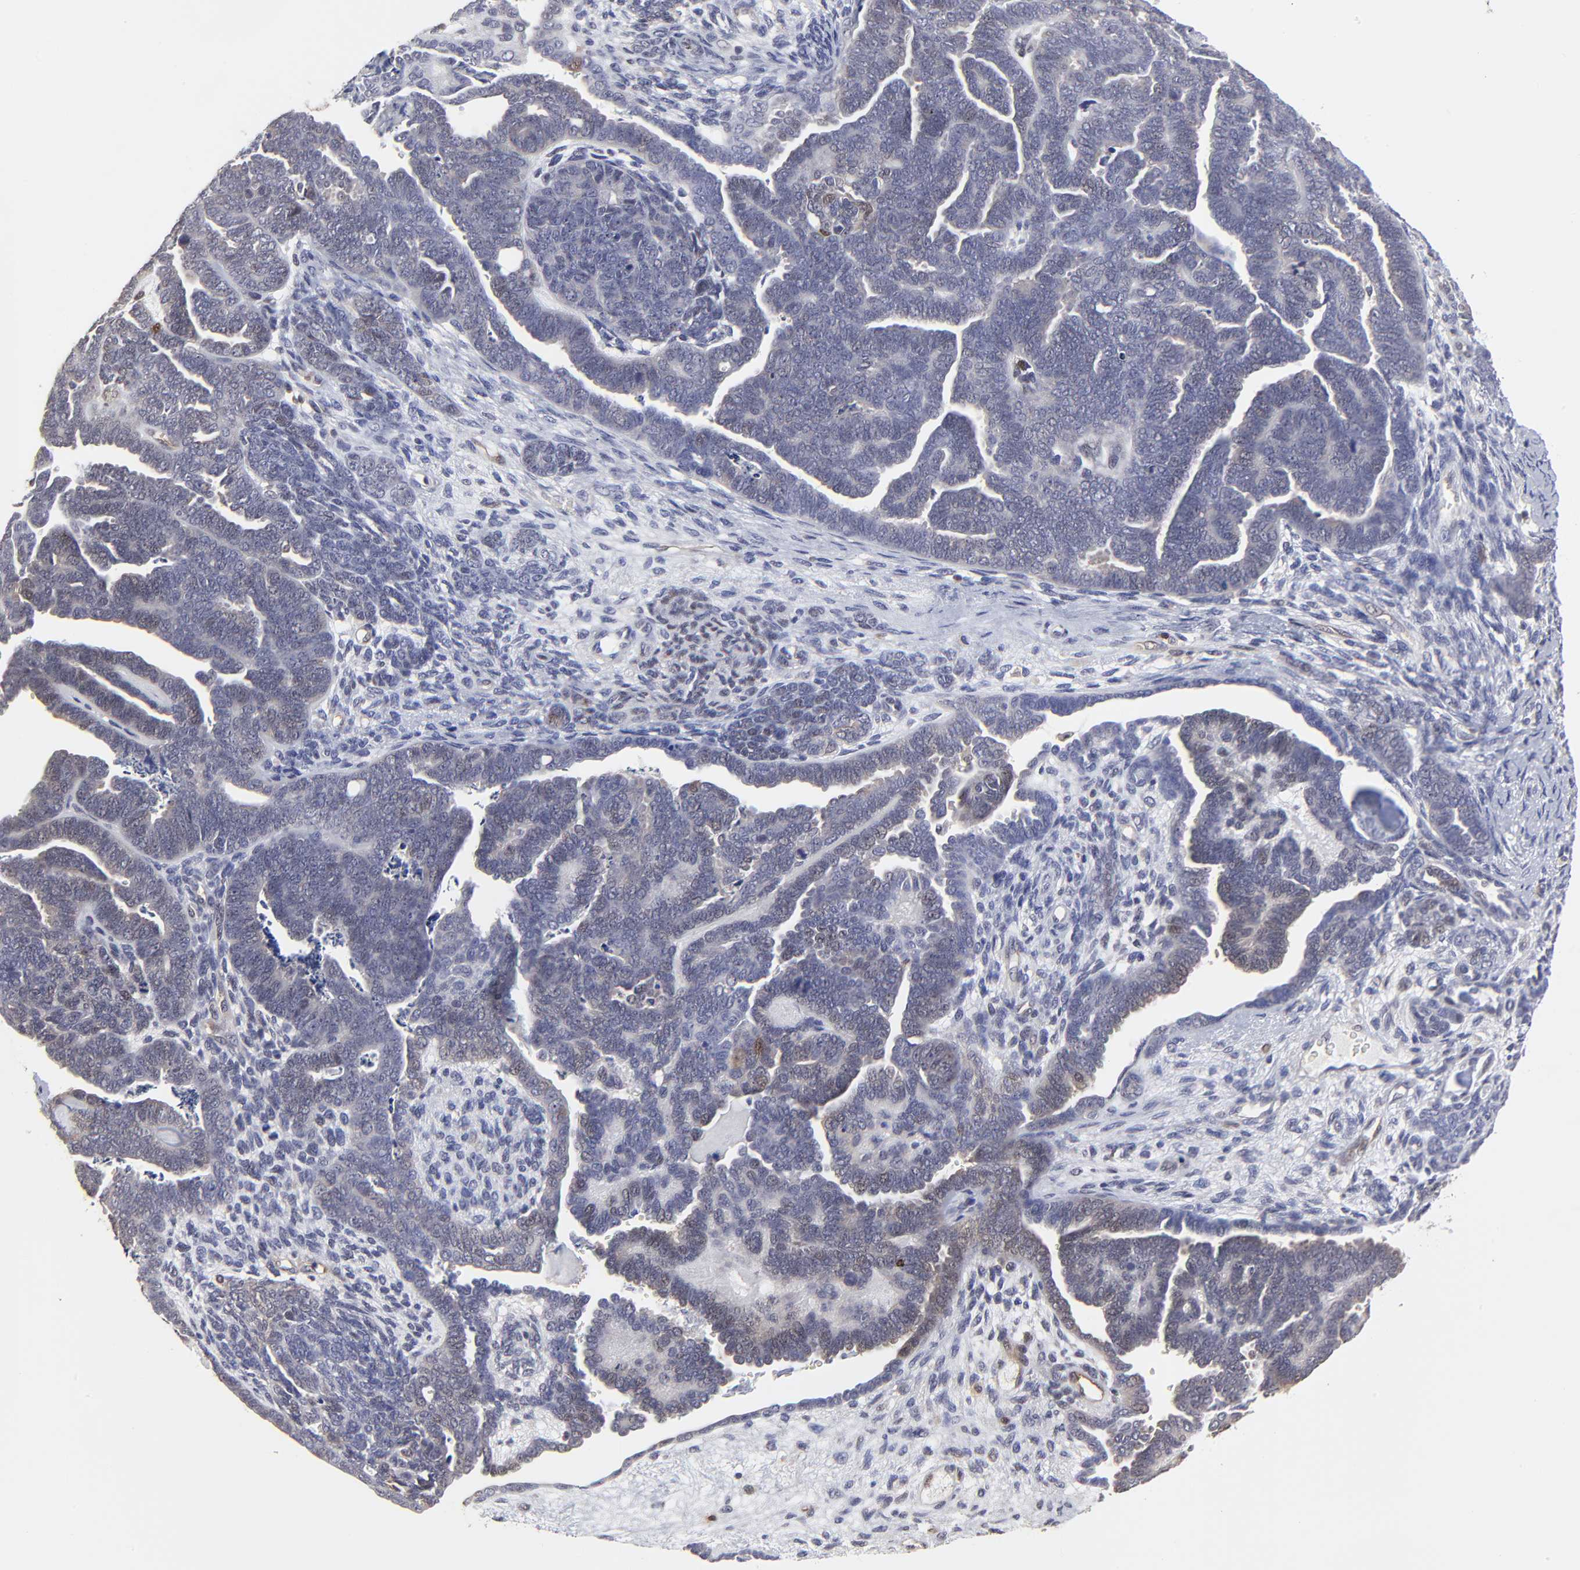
{"staining": {"intensity": "negative", "quantity": "none", "location": "none"}, "tissue": "endometrial cancer", "cell_type": "Tumor cells", "image_type": "cancer", "snomed": [{"axis": "morphology", "description": "Neoplasm, malignant, NOS"}, {"axis": "topography", "description": "Endometrium"}], "caption": "IHC micrograph of endometrial cancer (neoplasm (malignant)) stained for a protein (brown), which exhibits no expression in tumor cells.", "gene": "CASP3", "patient": {"sex": "female", "age": 74}}